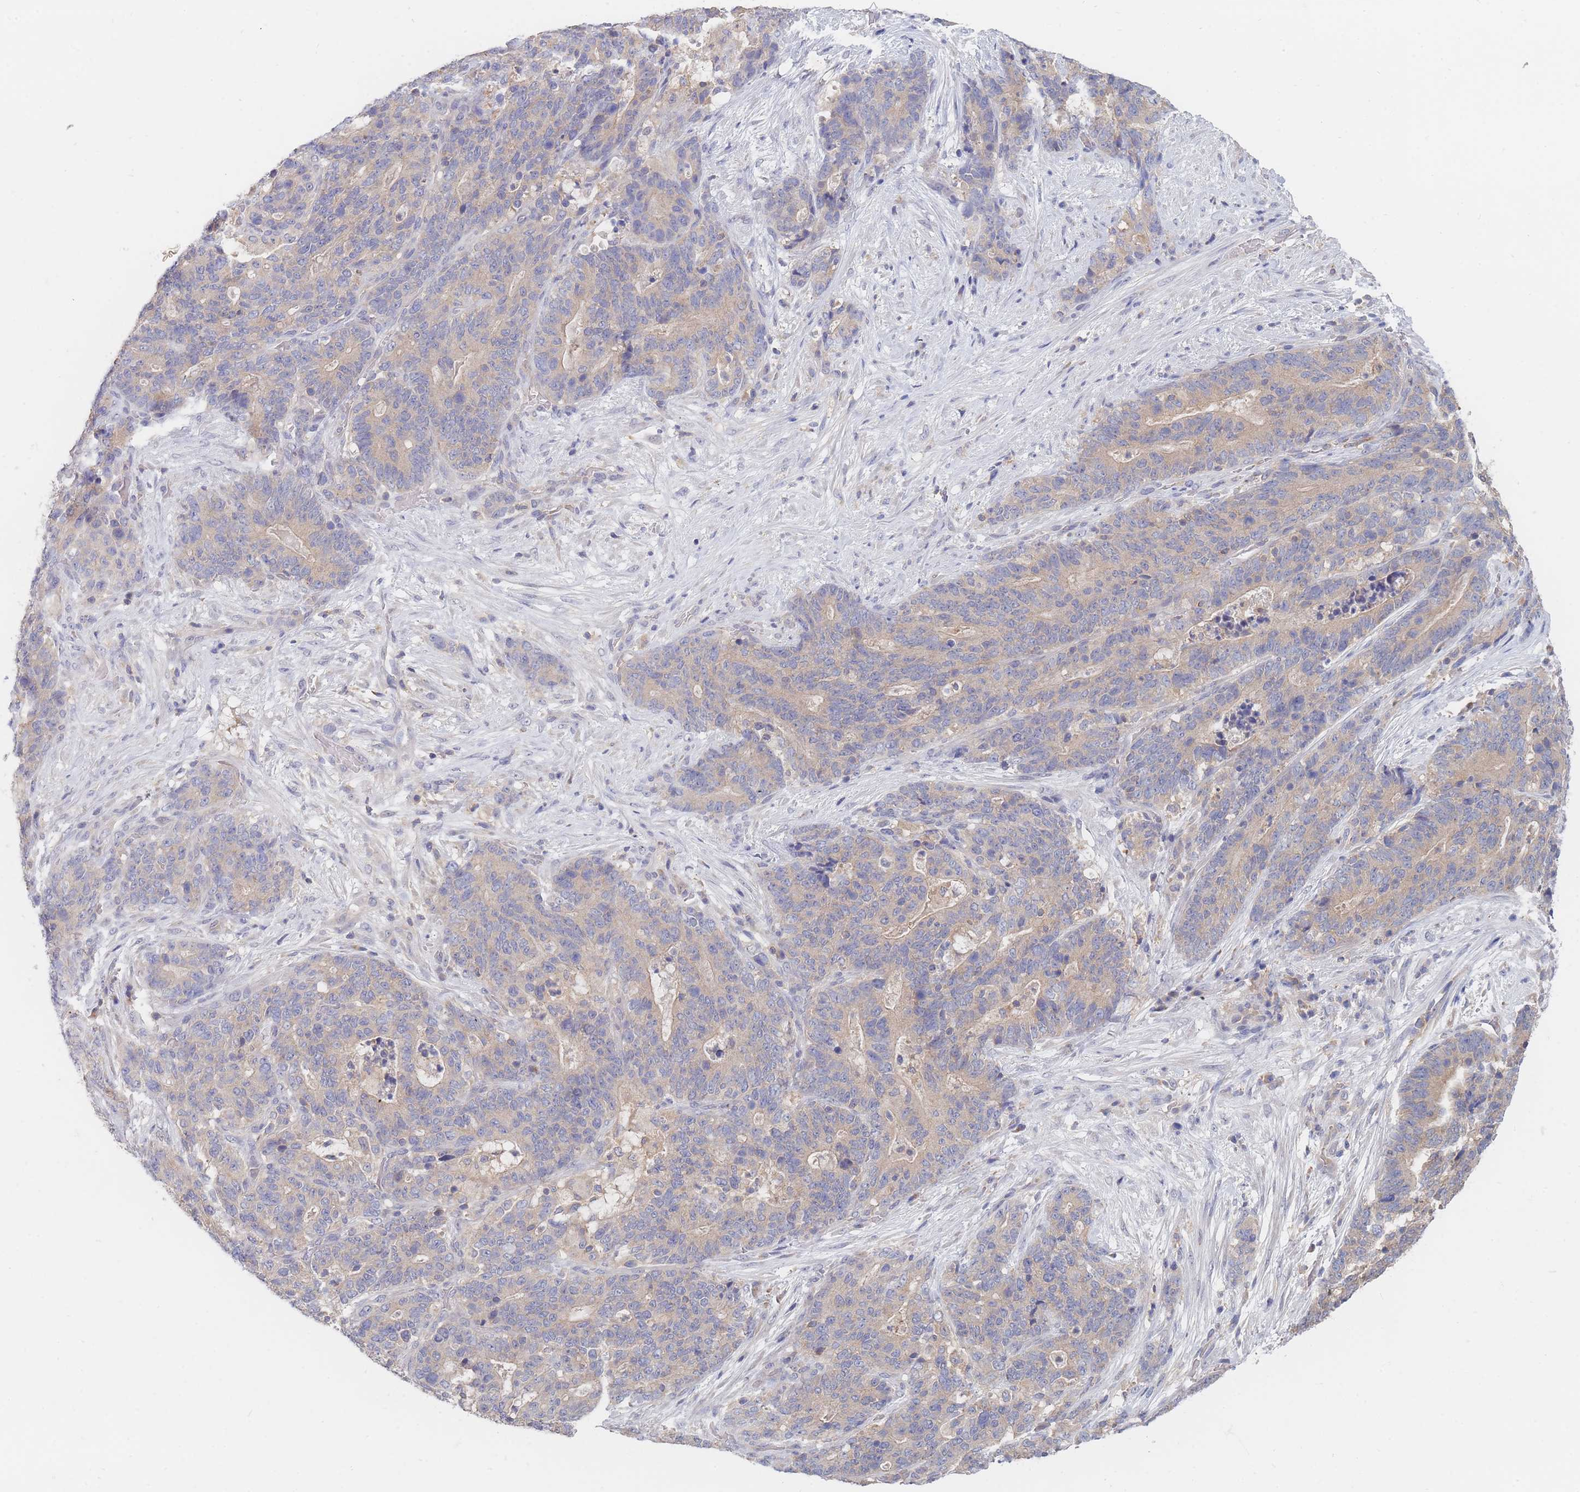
{"staining": {"intensity": "weak", "quantity": ">75%", "location": "cytoplasmic/membranous"}, "tissue": "stomach cancer", "cell_type": "Tumor cells", "image_type": "cancer", "snomed": [{"axis": "morphology", "description": "Normal tissue, NOS"}, {"axis": "morphology", "description": "Adenocarcinoma, NOS"}, {"axis": "topography", "description": "Stomach"}], "caption": "The immunohistochemical stain highlights weak cytoplasmic/membranous expression in tumor cells of stomach adenocarcinoma tissue.", "gene": "PPP6C", "patient": {"sex": "female", "age": 64}}